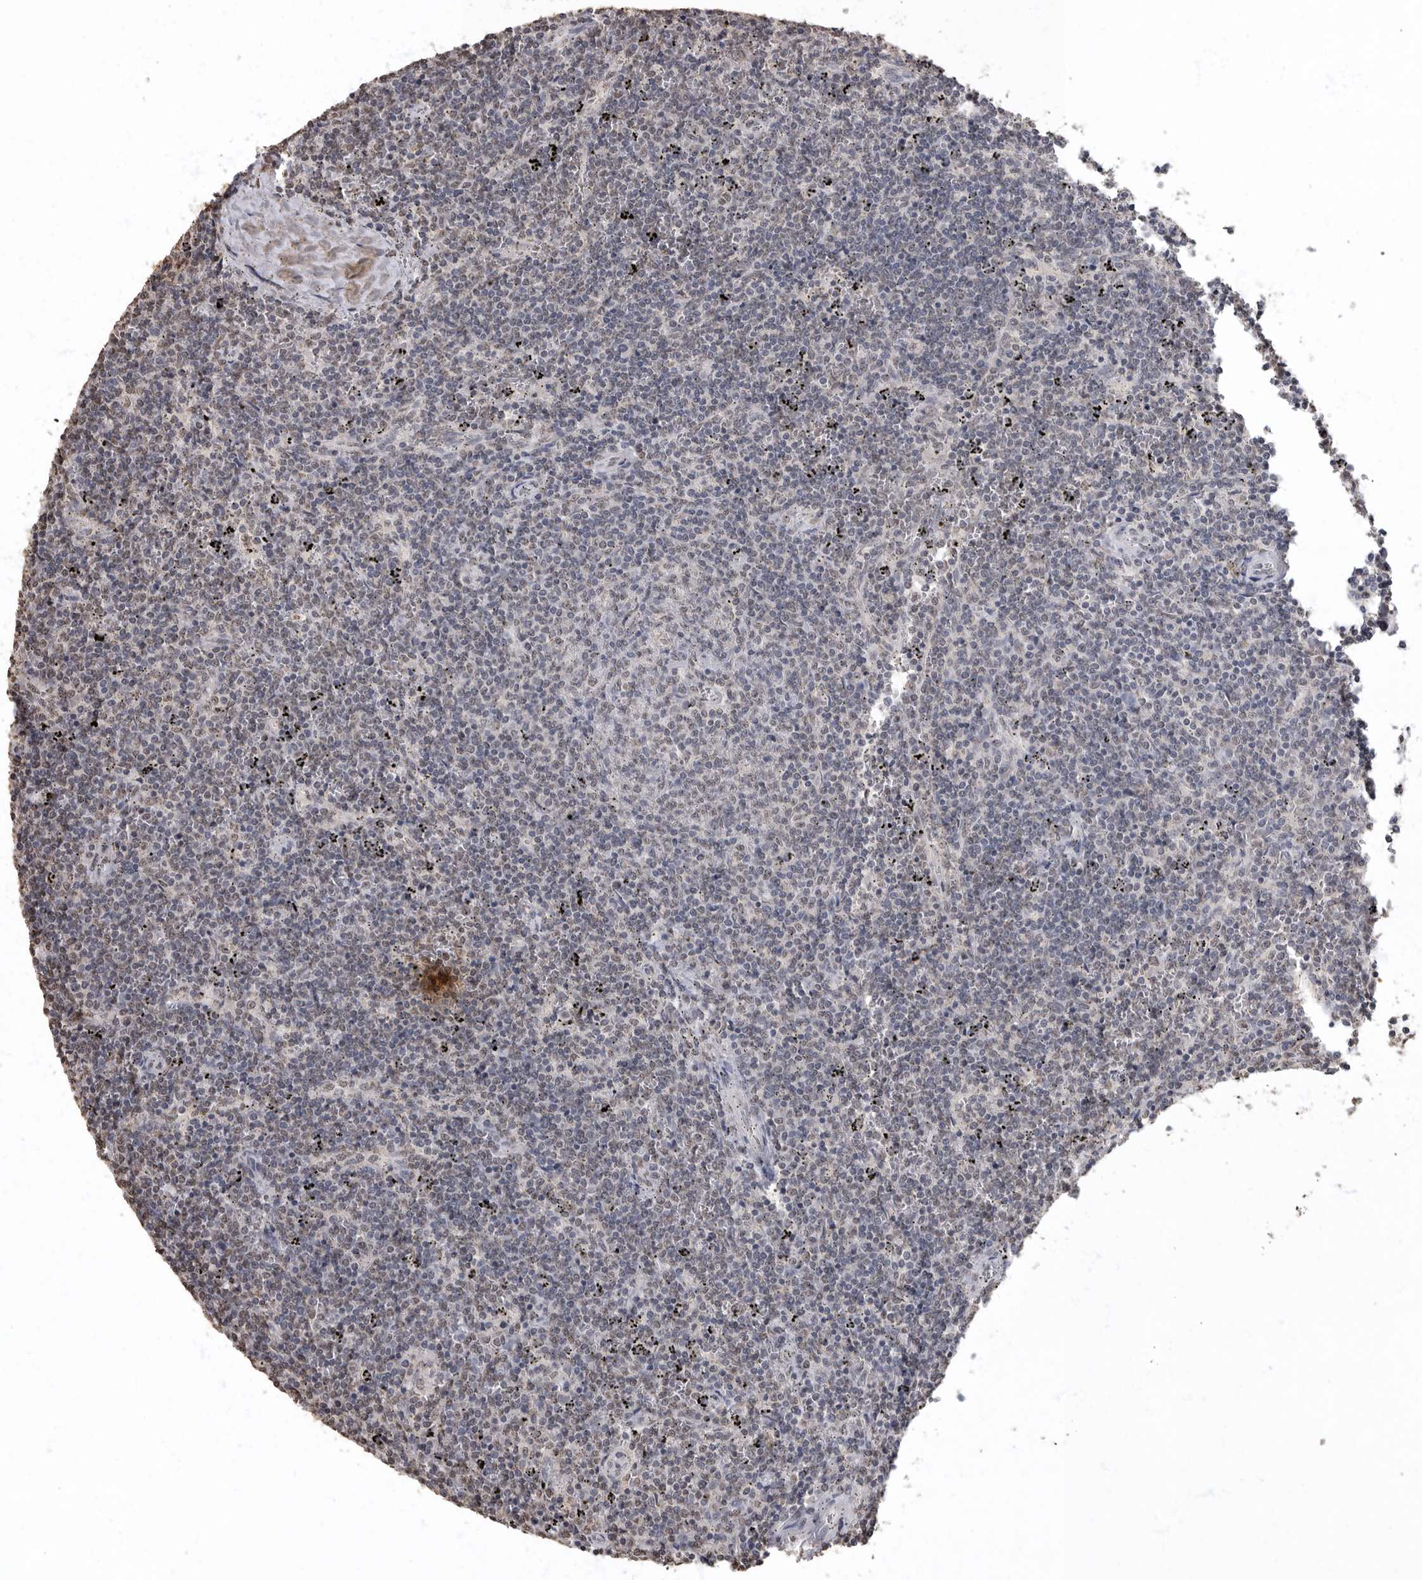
{"staining": {"intensity": "negative", "quantity": "none", "location": "none"}, "tissue": "lymphoma", "cell_type": "Tumor cells", "image_type": "cancer", "snomed": [{"axis": "morphology", "description": "Malignant lymphoma, non-Hodgkin's type, Low grade"}, {"axis": "topography", "description": "Spleen"}], "caption": "This is an IHC image of lymphoma. There is no staining in tumor cells.", "gene": "NBL1", "patient": {"sex": "female", "age": 50}}